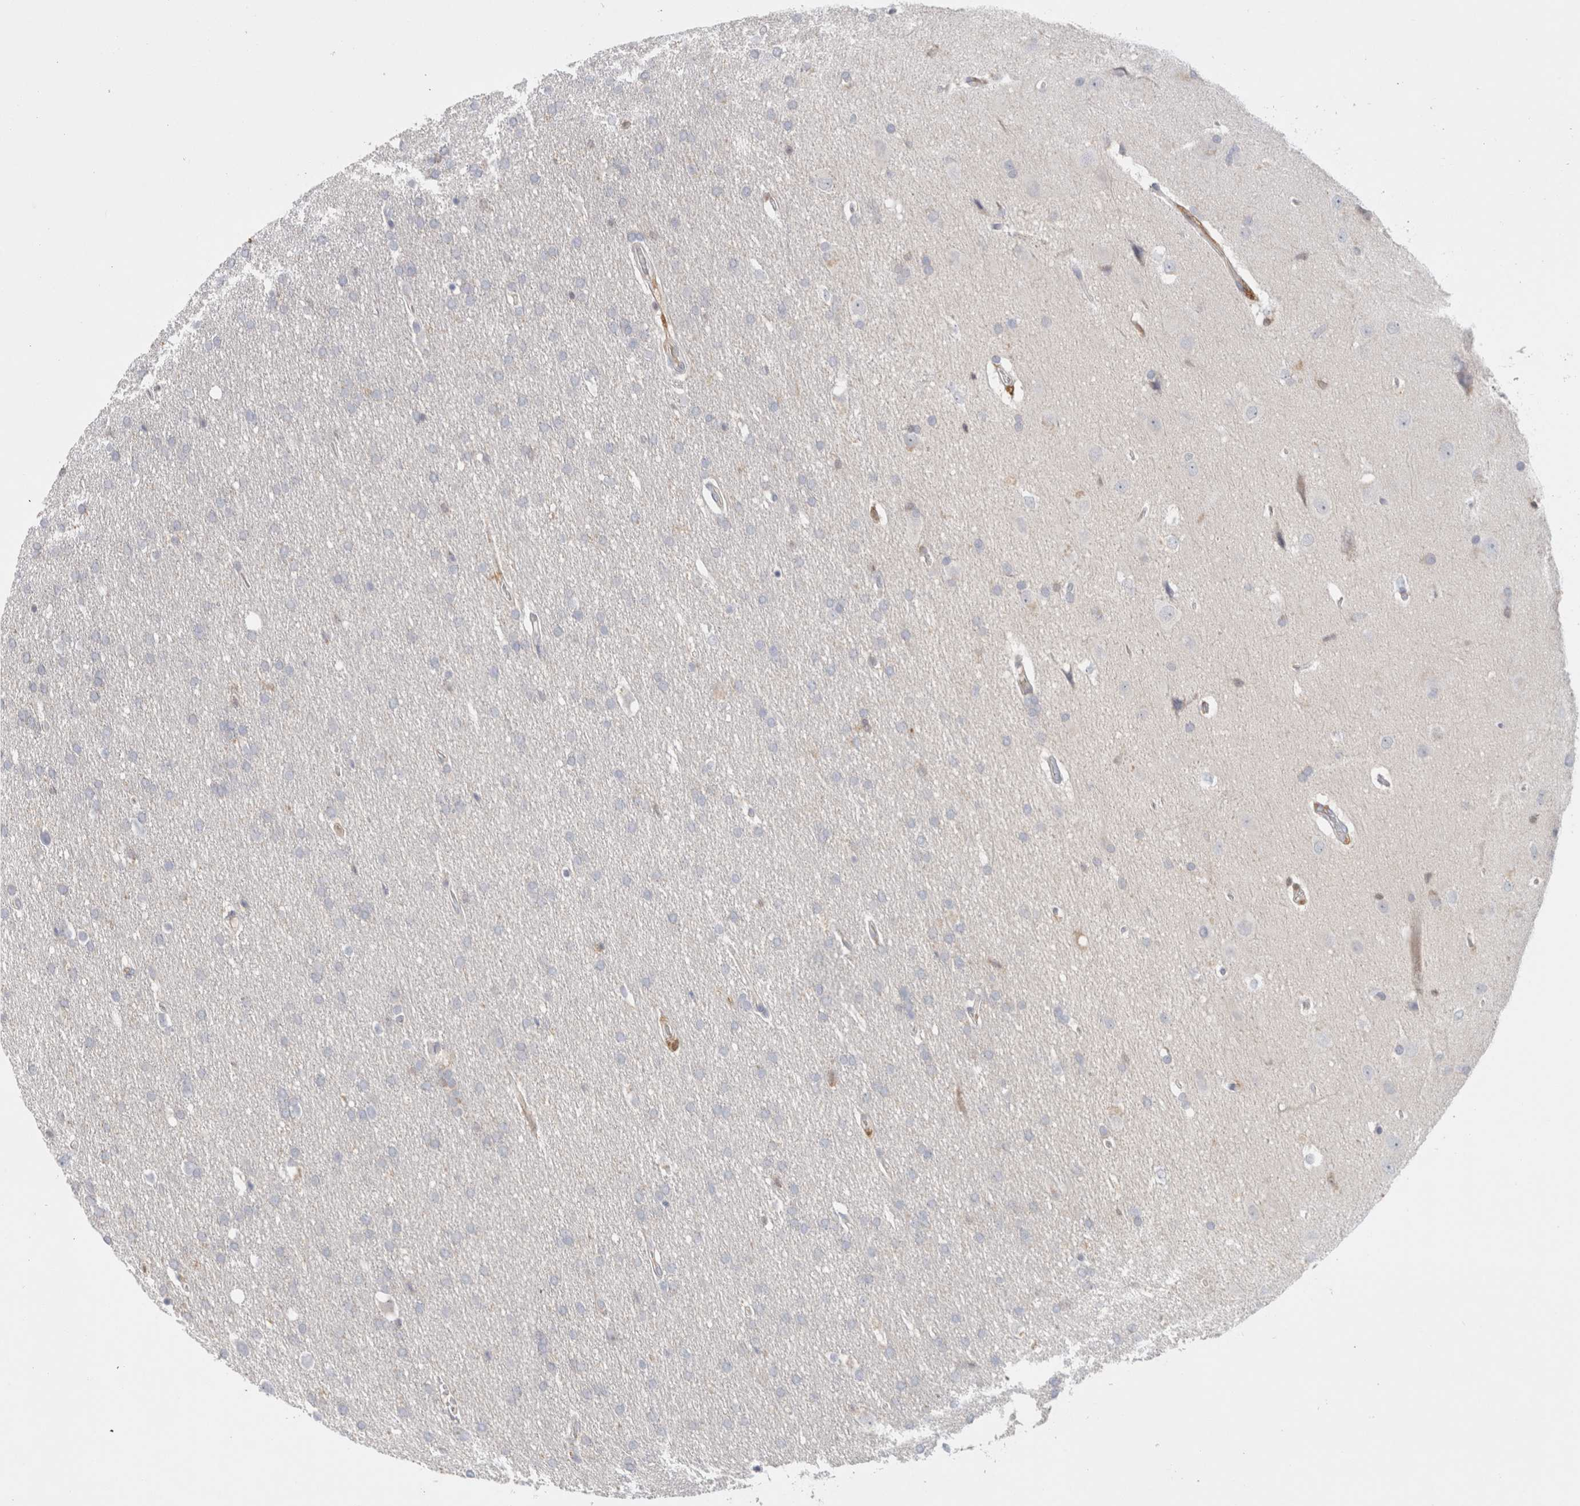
{"staining": {"intensity": "negative", "quantity": "none", "location": "none"}, "tissue": "glioma", "cell_type": "Tumor cells", "image_type": "cancer", "snomed": [{"axis": "morphology", "description": "Glioma, malignant, Low grade"}, {"axis": "topography", "description": "Brain"}], "caption": "An immunohistochemistry micrograph of low-grade glioma (malignant) is shown. There is no staining in tumor cells of low-grade glioma (malignant).", "gene": "HPGDS", "patient": {"sex": "female", "age": 37}}